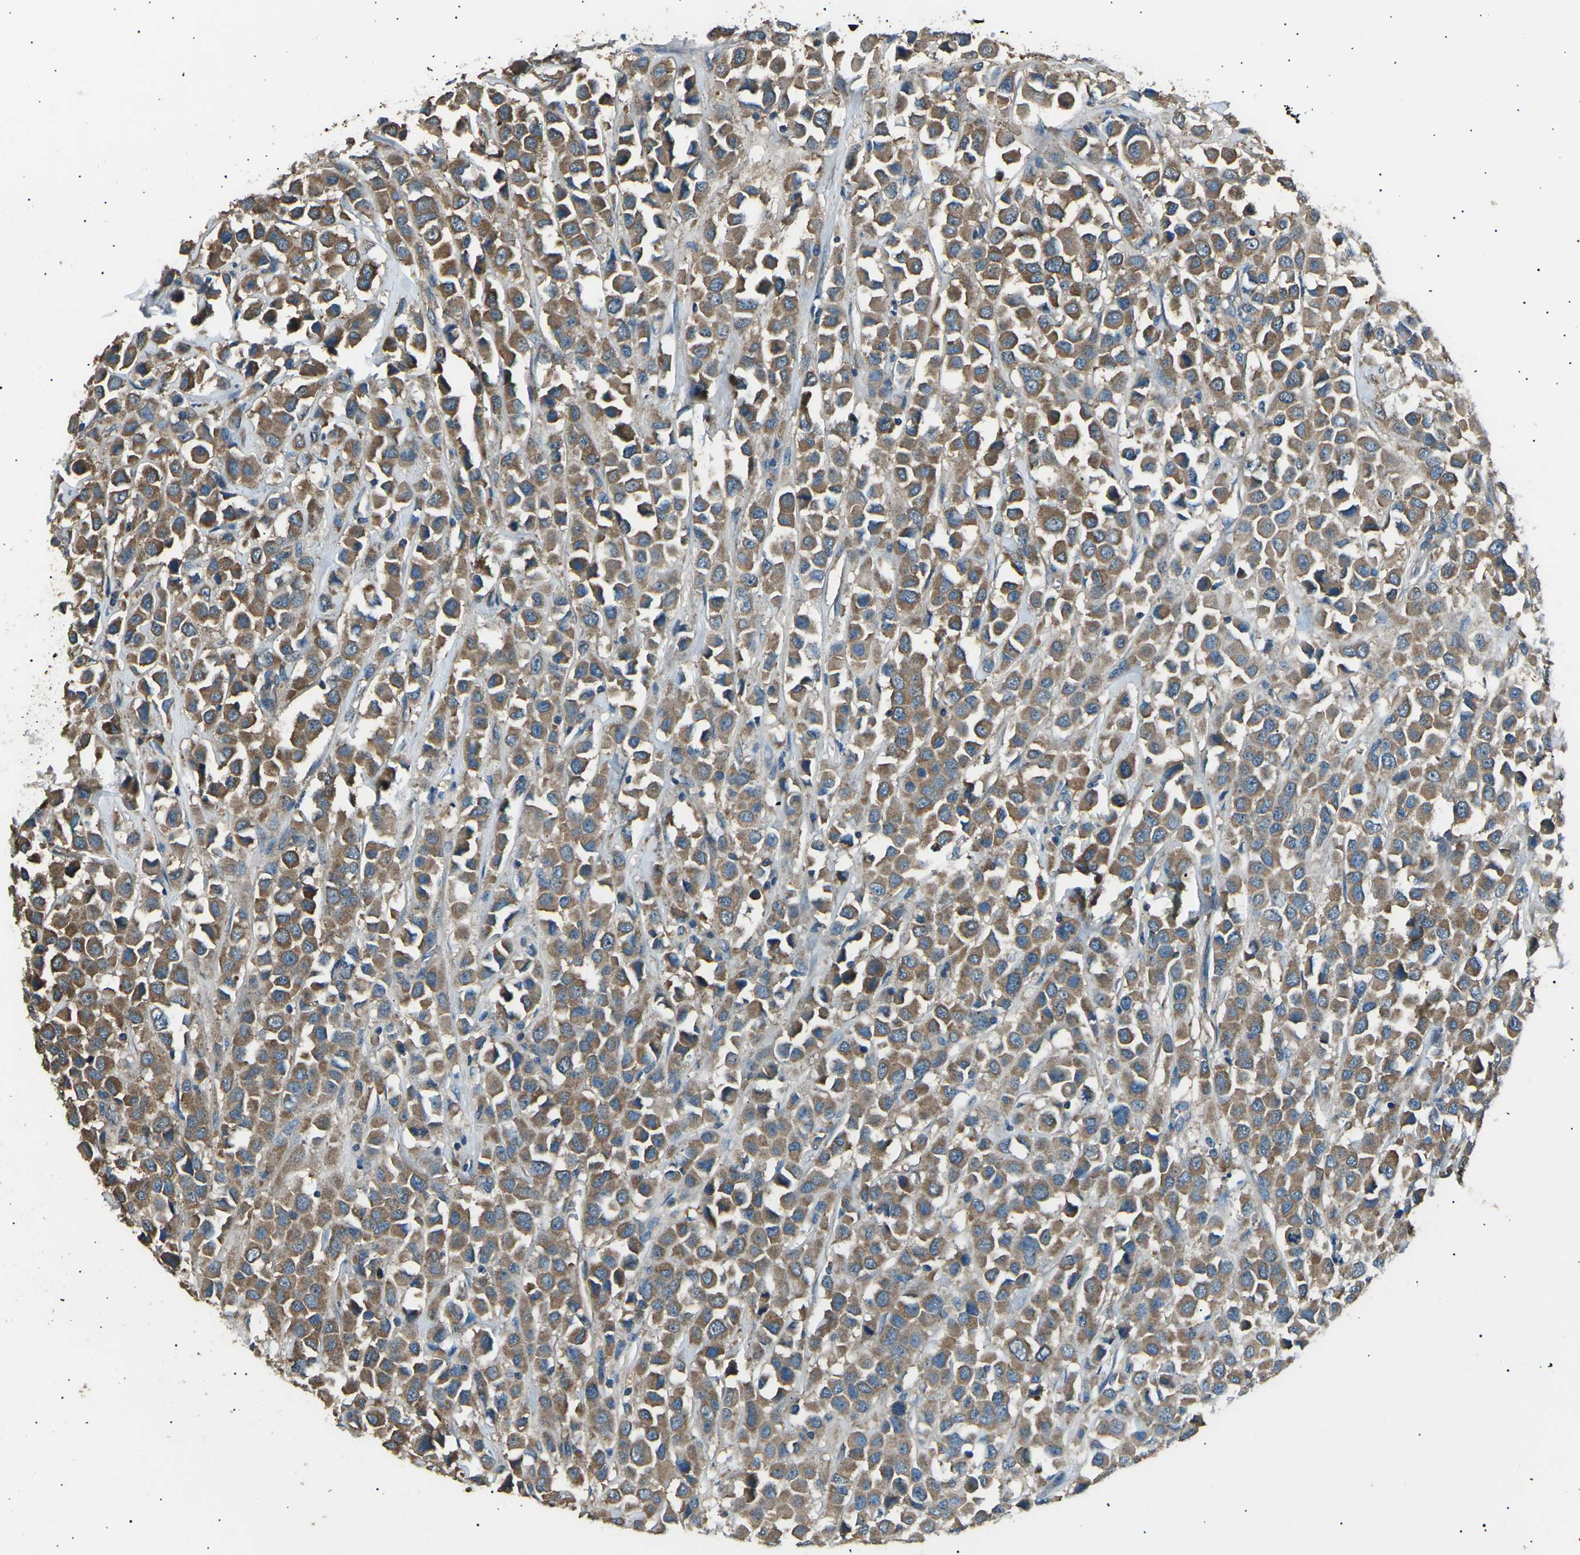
{"staining": {"intensity": "moderate", "quantity": ">75%", "location": "cytoplasmic/membranous"}, "tissue": "breast cancer", "cell_type": "Tumor cells", "image_type": "cancer", "snomed": [{"axis": "morphology", "description": "Duct carcinoma"}, {"axis": "topography", "description": "Breast"}], "caption": "High-magnification brightfield microscopy of infiltrating ductal carcinoma (breast) stained with DAB (3,3'-diaminobenzidine) (brown) and counterstained with hematoxylin (blue). tumor cells exhibit moderate cytoplasmic/membranous staining is present in approximately>75% of cells.", "gene": "SLK", "patient": {"sex": "female", "age": 61}}